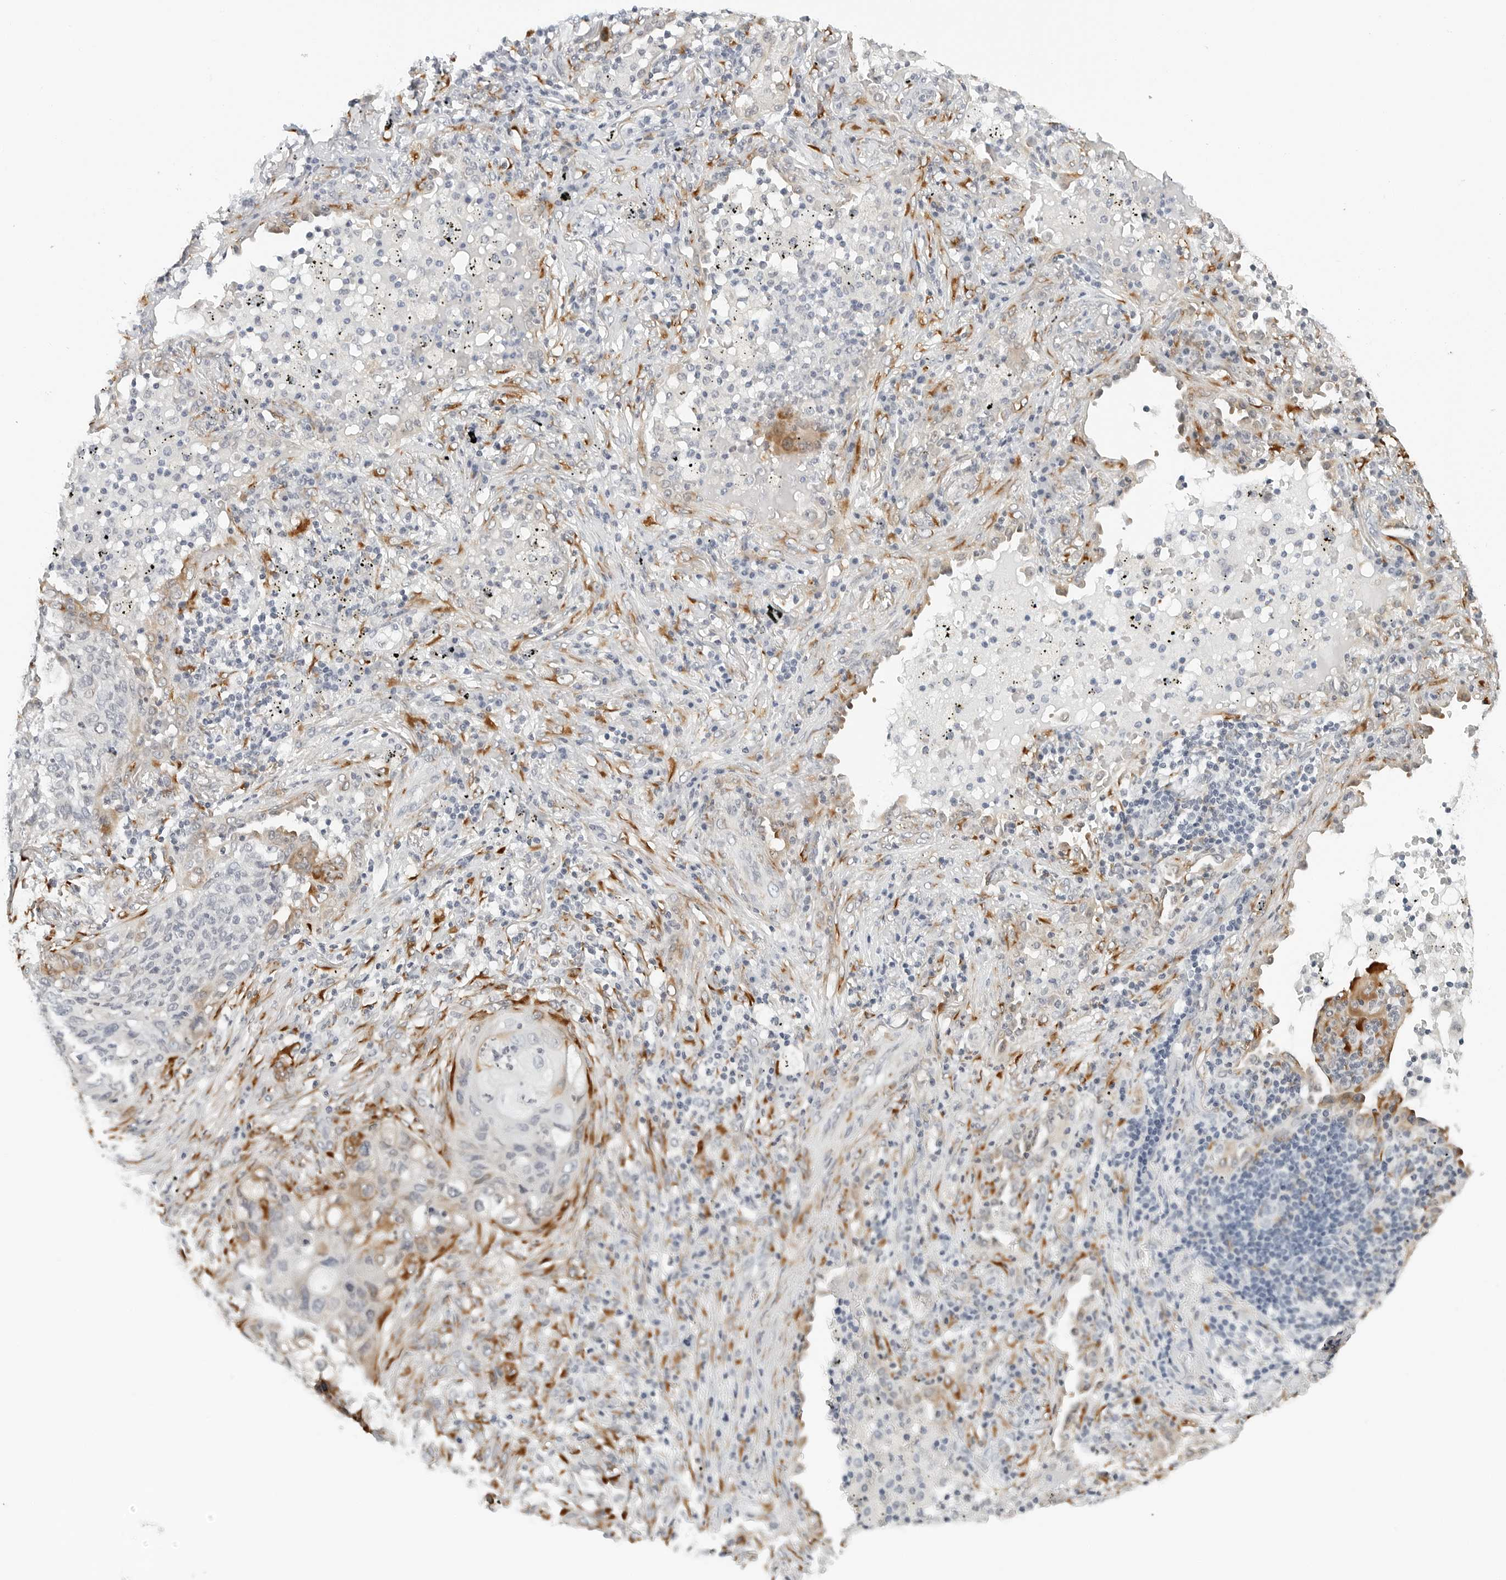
{"staining": {"intensity": "negative", "quantity": "none", "location": "none"}, "tissue": "lung cancer", "cell_type": "Tumor cells", "image_type": "cancer", "snomed": [{"axis": "morphology", "description": "Squamous cell carcinoma, NOS"}, {"axis": "topography", "description": "Lung"}], "caption": "Tumor cells show no significant protein positivity in squamous cell carcinoma (lung). (DAB IHC, high magnification).", "gene": "P4HA2", "patient": {"sex": "female", "age": 63}}